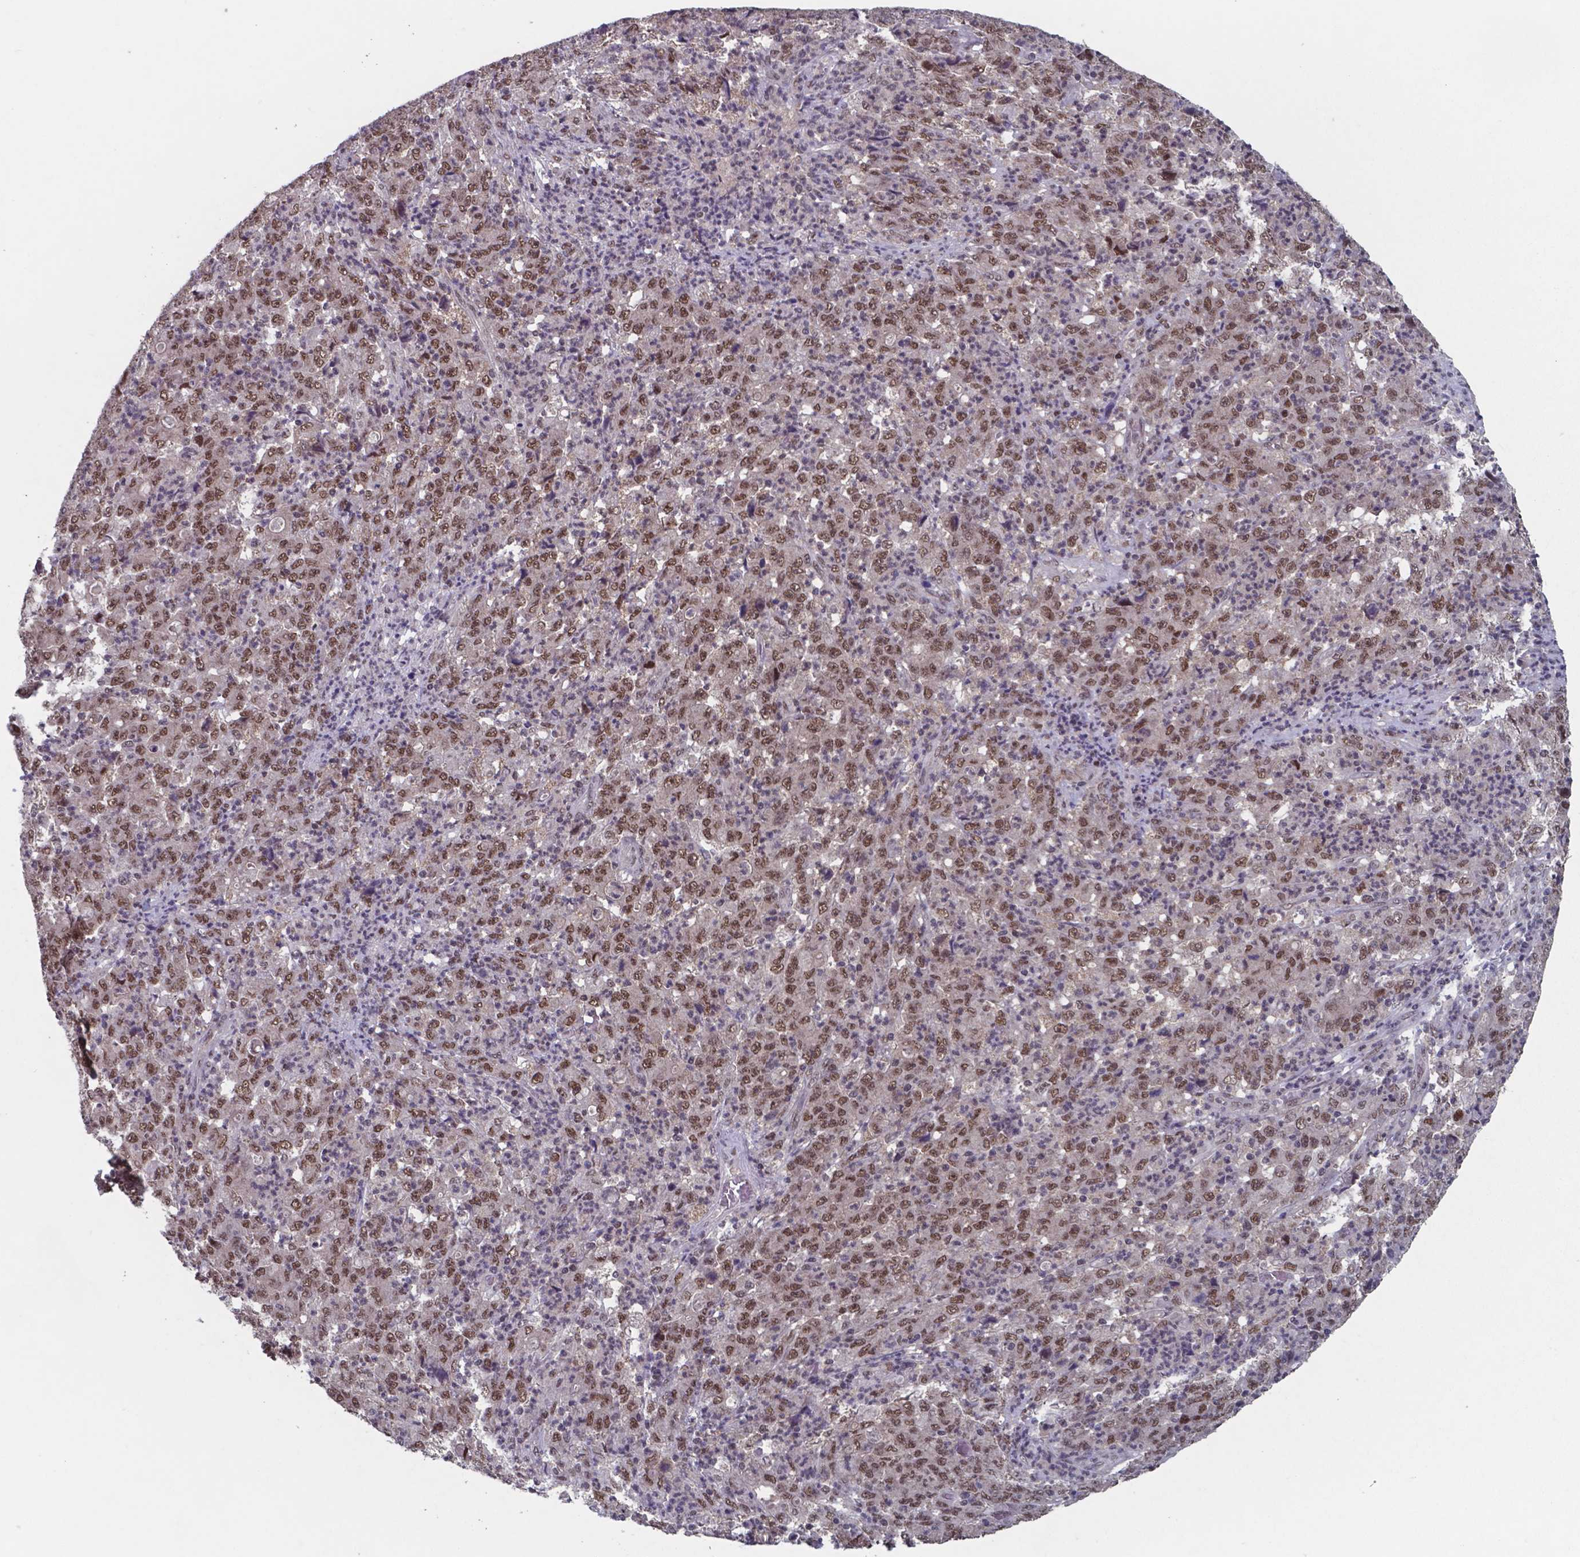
{"staining": {"intensity": "moderate", "quantity": ">75%", "location": "nuclear"}, "tissue": "stomach cancer", "cell_type": "Tumor cells", "image_type": "cancer", "snomed": [{"axis": "morphology", "description": "Adenocarcinoma, NOS"}, {"axis": "topography", "description": "Stomach, lower"}], "caption": "Adenocarcinoma (stomach) stained for a protein reveals moderate nuclear positivity in tumor cells. (DAB (3,3'-diaminobenzidine) IHC, brown staining for protein, blue staining for nuclei).", "gene": "UBA1", "patient": {"sex": "female", "age": 71}}